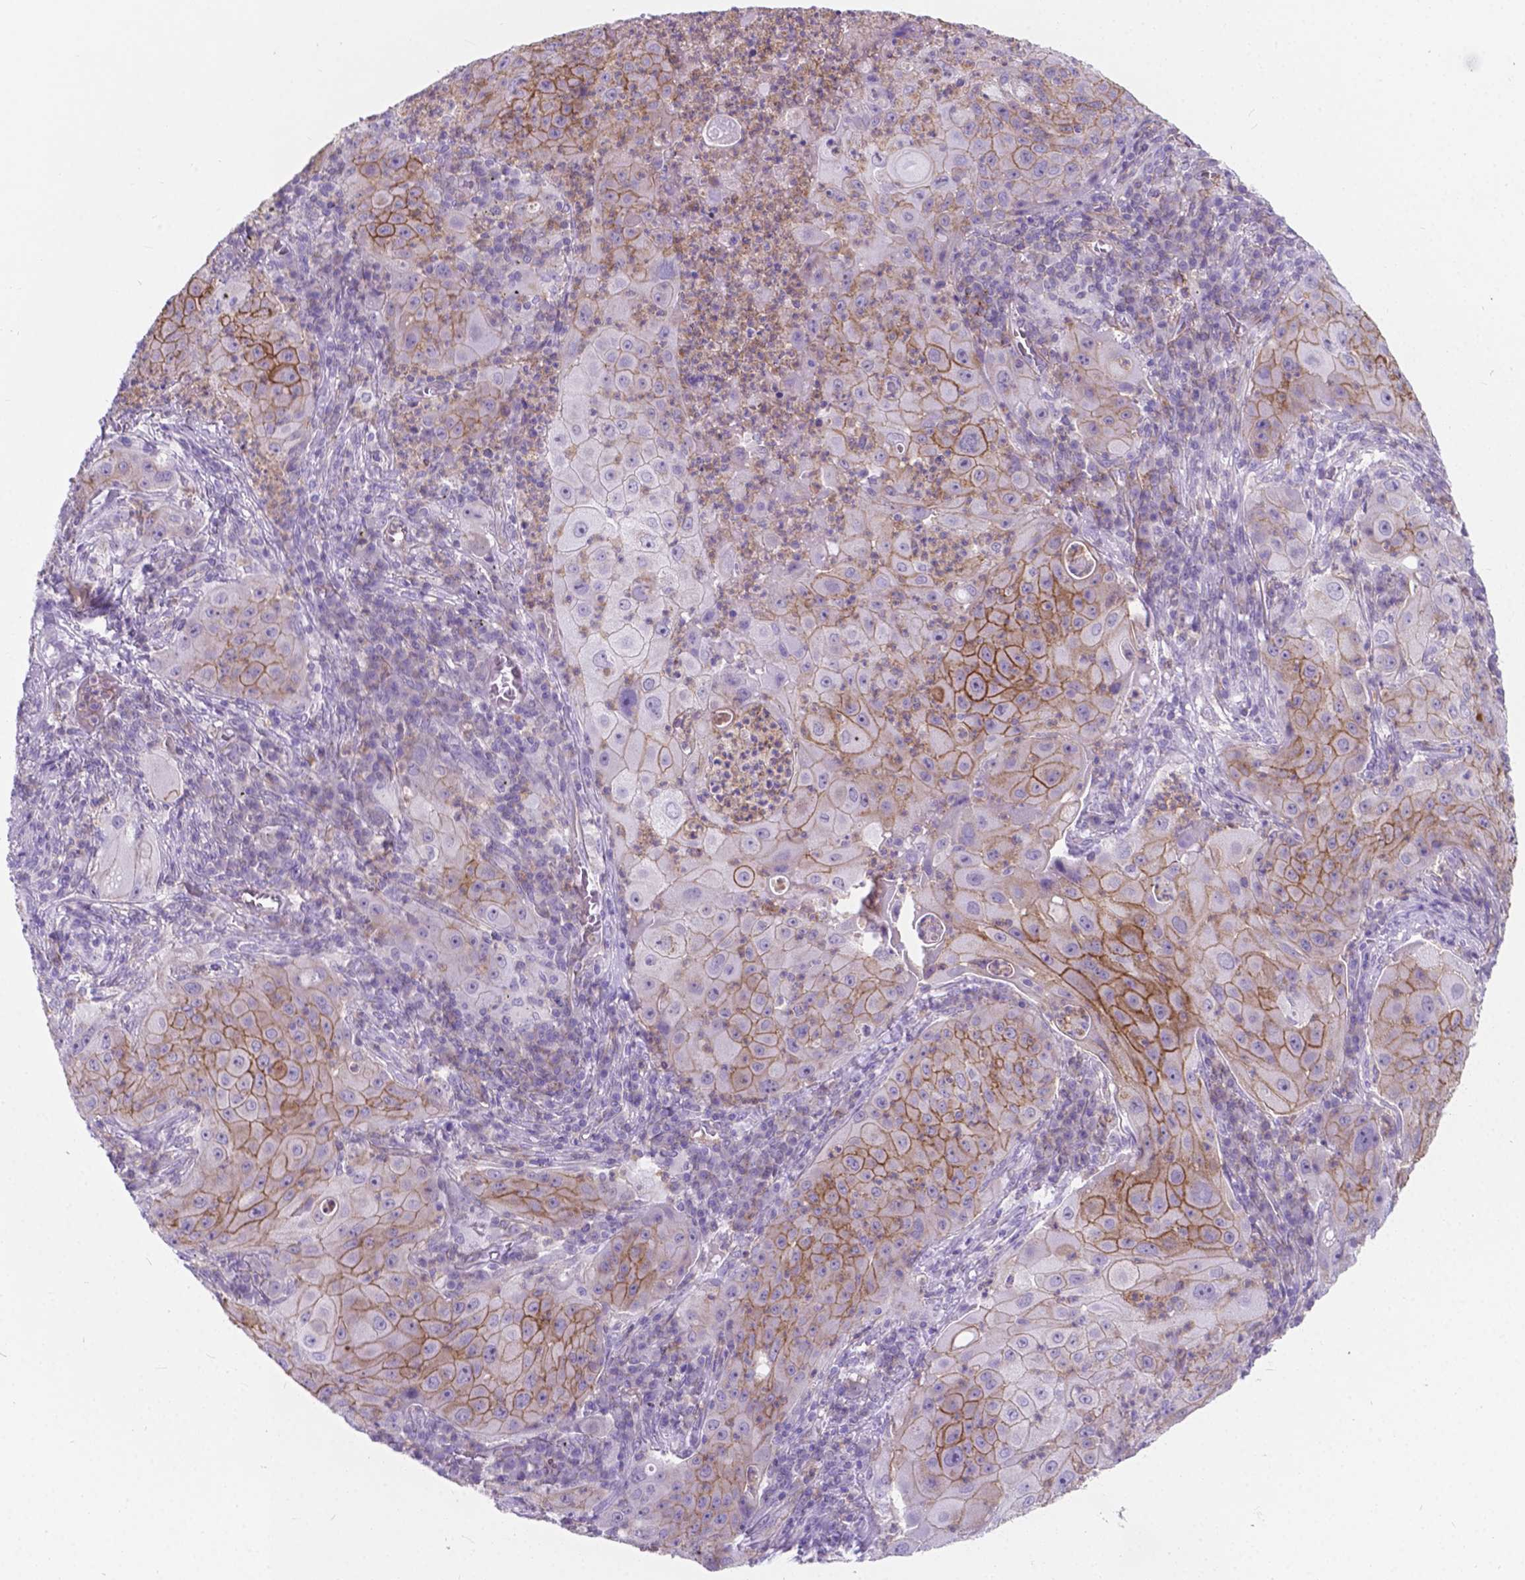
{"staining": {"intensity": "moderate", "quantity": "25%-75%", "location": "cytoplasmic/membranous"}, "tissue": "lung cancer", "cell_type": "Tumor cells", "image_type": "cancer", "snomed": [{"axis": "morphology", "description": "Squamous cell carcinoma, NOS"}, {"axis": "topography", "description": "Lung"}], "caption": "This image exhibits immunohistochemistry (IHC) staining of human squamous cell carcinoma (lung), with medium moderate cytoplasmic/membranous staining in about 25%-75% of tumor cells.", "gene": "KIAA0040", "patient": {"sex": "female", "age": 59}}